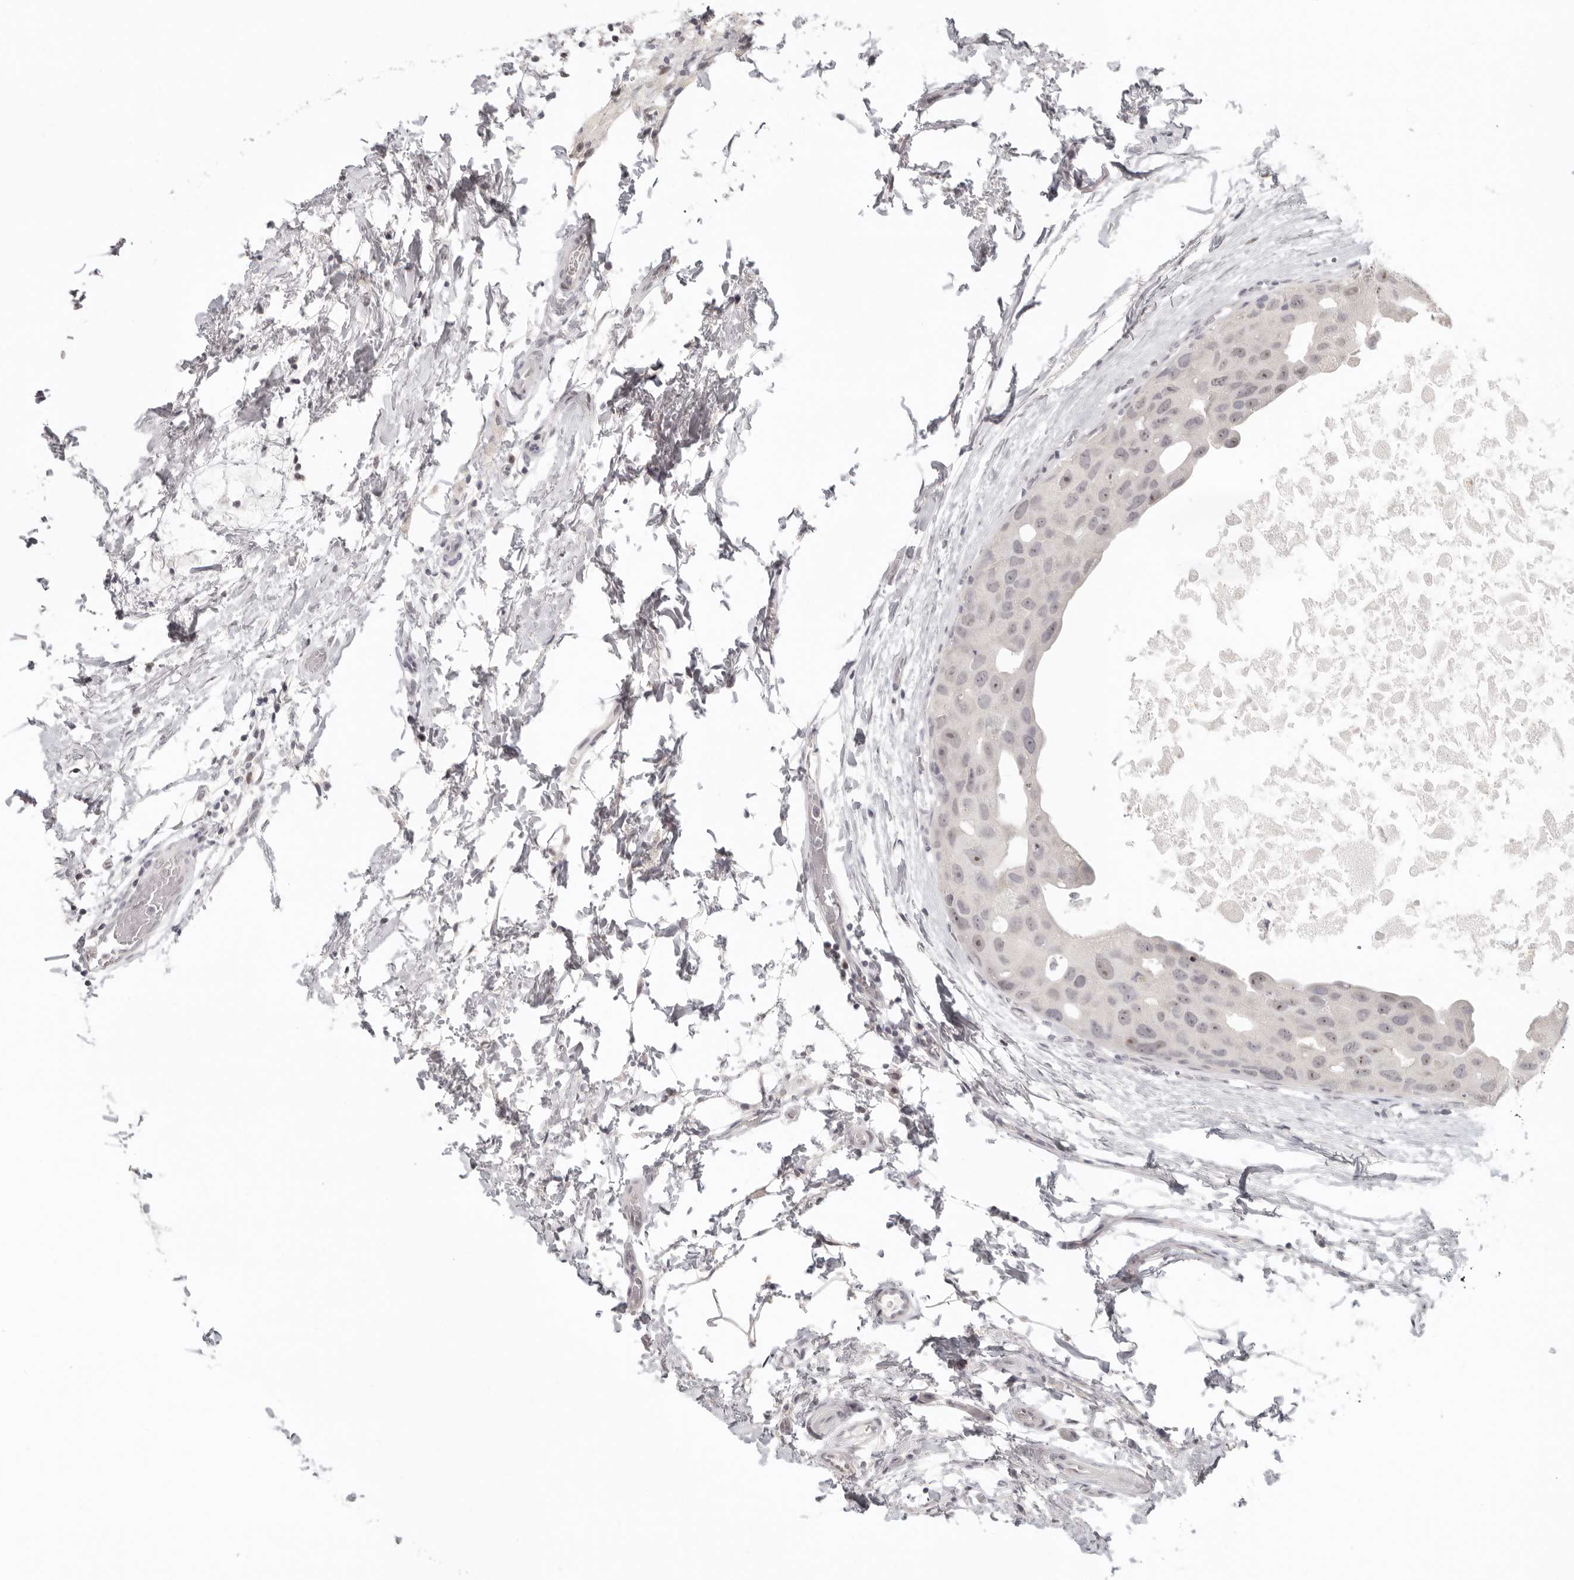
{"staining": {"intensity": "weak", "quantity": "<25%", "location": "nuclear"}, "tissue": "breast cancer", "cell_type": "Tumor cells", "image_type": "cancer", "snomed": [{"axis": "morphology", "description": "Duct carcinoma"}, {"axis": "topography", "description": "Breast"}], "caption": "Immunohistochemical staining of infiltrating ductal carcinoma (breast) reveals no significant expression in tumor cells.", "gene": "GPBP1L1", "patient": {"sex": "female", "age": 62}}